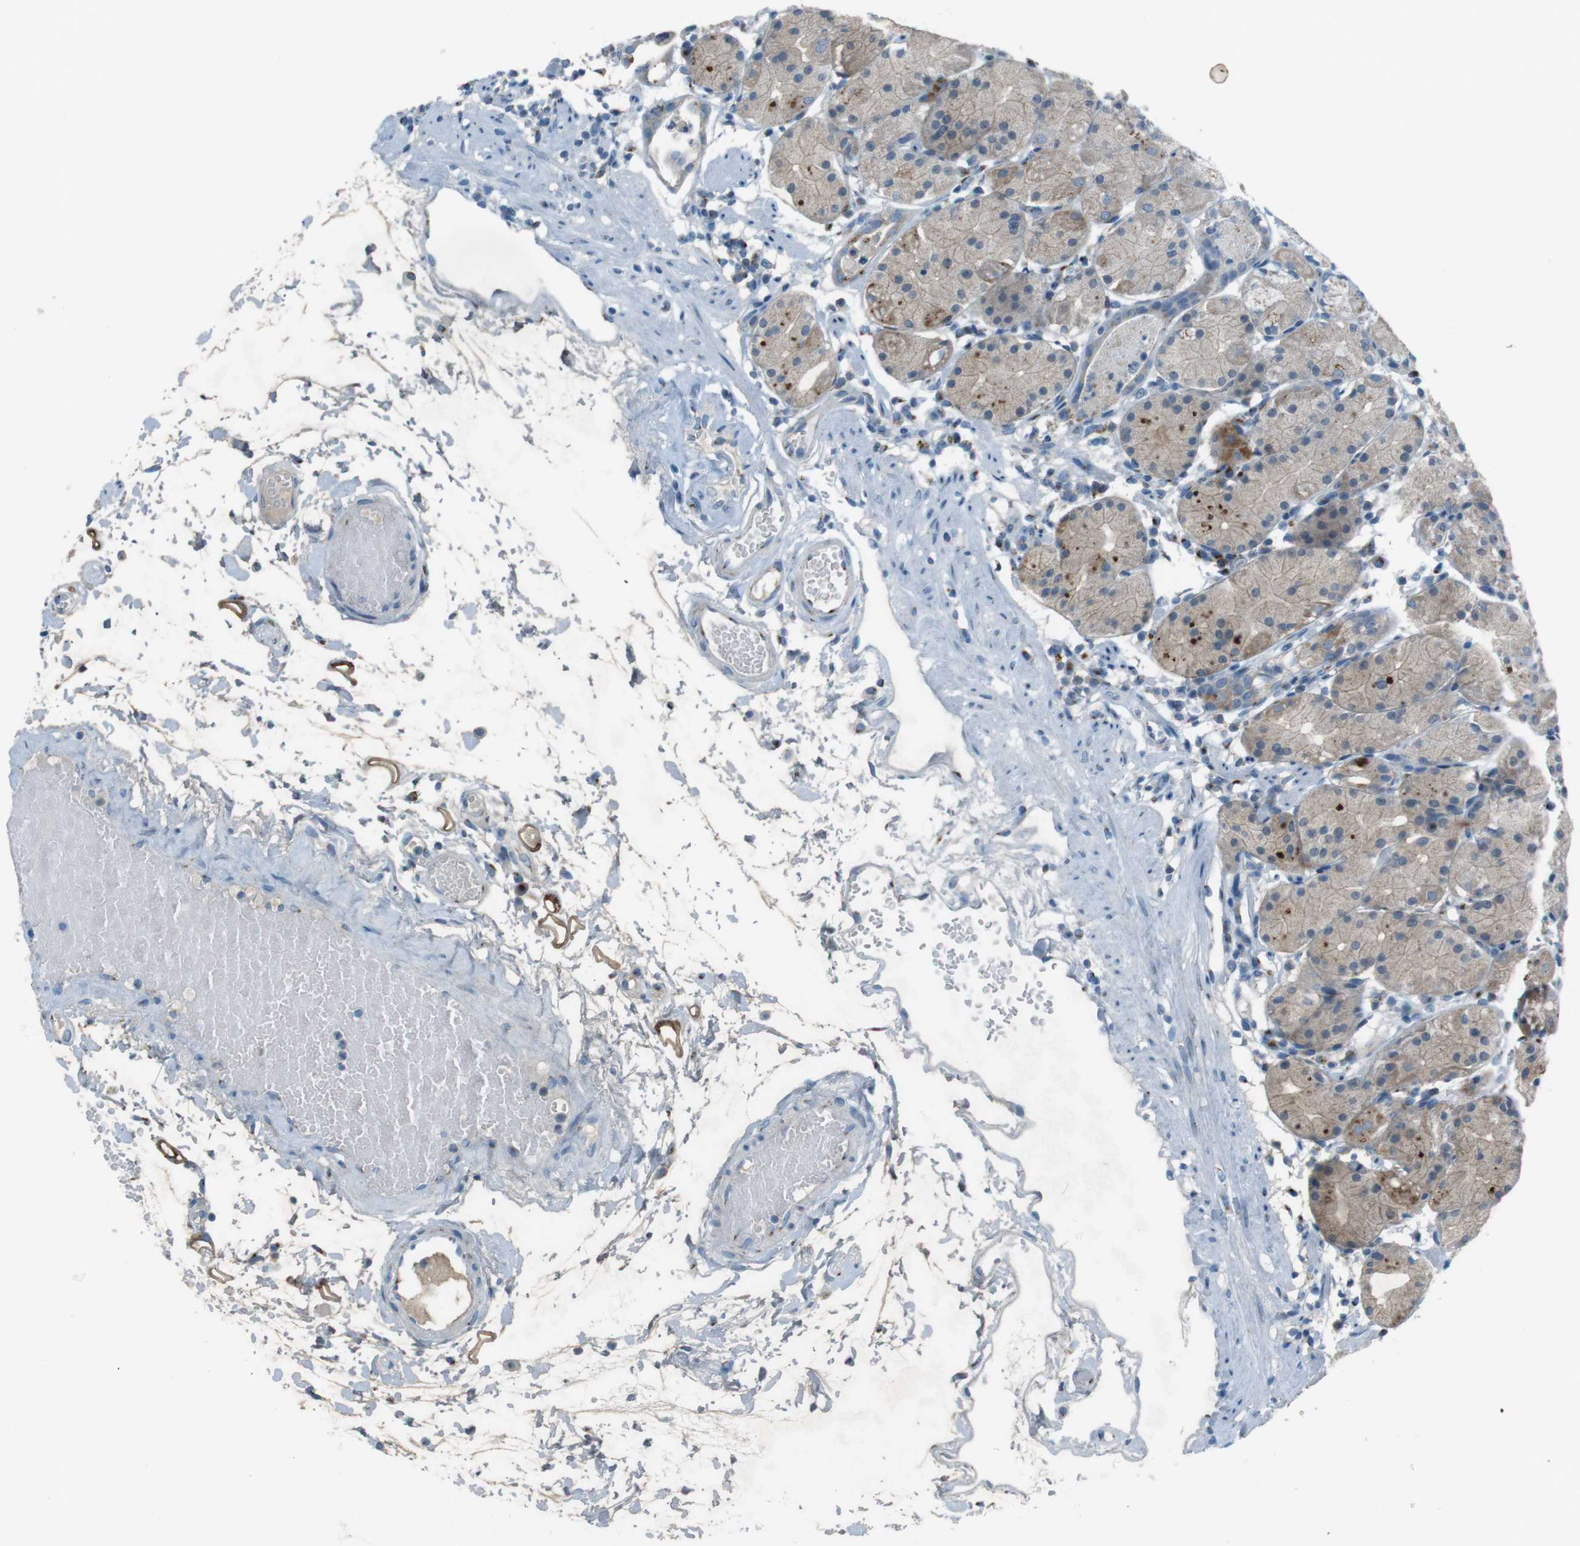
{"staining": {"intensity": "moderate", "quantity": ">75%", "location": "cytoplasmic/membranous"}, "tissue": "stomach", "cell_type": "Glandular cells", "image_type": "normal", "snomed": [{"axis": "morphology", "description": "Normal tissue, NOS"}, {"axis": "topography", "description": "Stomach"}, {"axis": "topography", "description": "Stomach, lower"}], "caption": "Moderate cytoplasmic/membranous protein positivity is seen in approximately >75% of glandular cells in stomach.", "gene": "TXNDC15", "patient": {"sex": "female", "age": 75}}